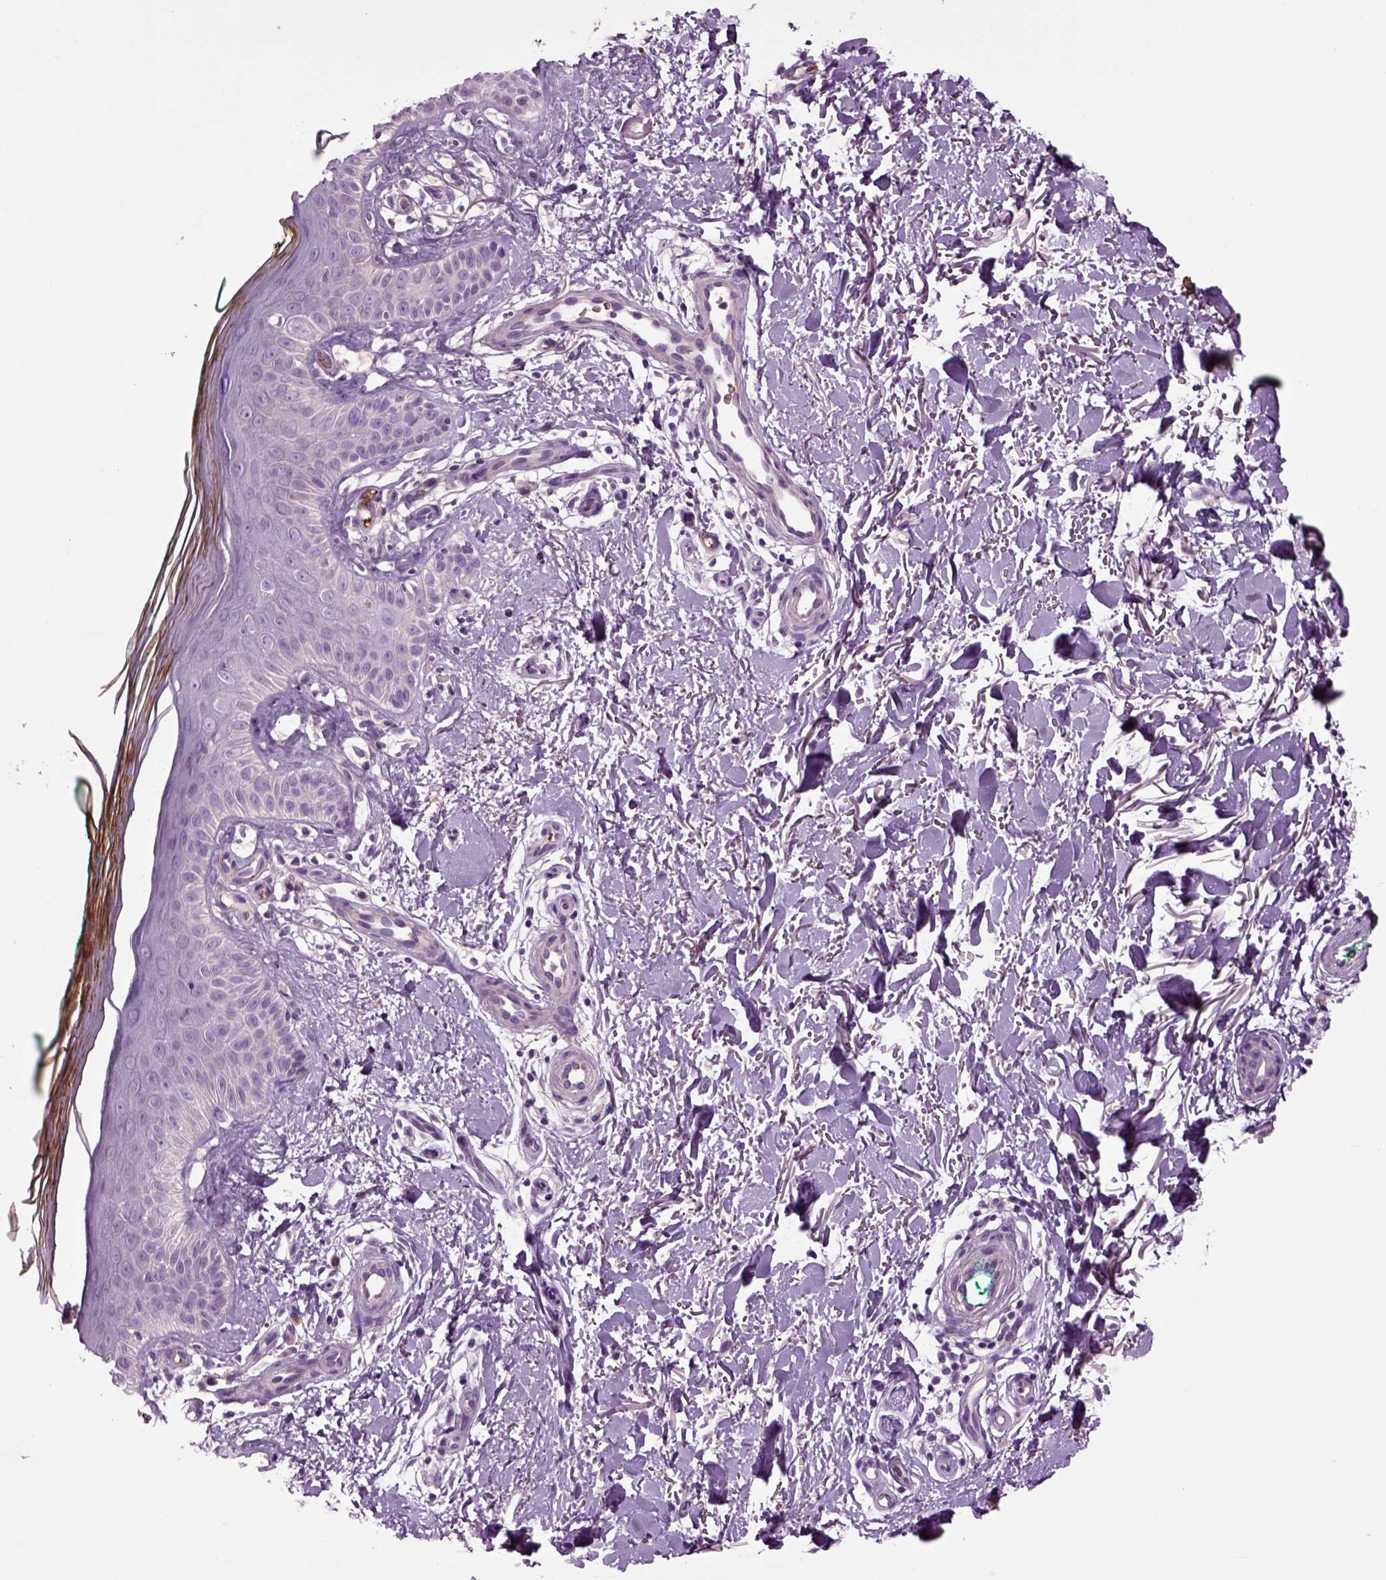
{"staining": {"intensity": "weak", "quantity": "<25%", "location": "cytoplasmic/membranous"}, "tissue": "skin", "cell_type": "Fibroblasts", "image_type": "normal", "snomed": [{"axis": "morphology", "description": "Normal tissue, NOS"}, {"axis": "morphology", "description": "Inflammation, NOS"}, {"axis": "morphology", "description": "Fibrosis, NOS"}, {"axis": "topography", "description": "Skin"}], "caption": "Micrograph shows no protein expression in fibroblasts of normal skin.", "gene": "SPON1", "patient": {"sex": "male", "age": 71}}